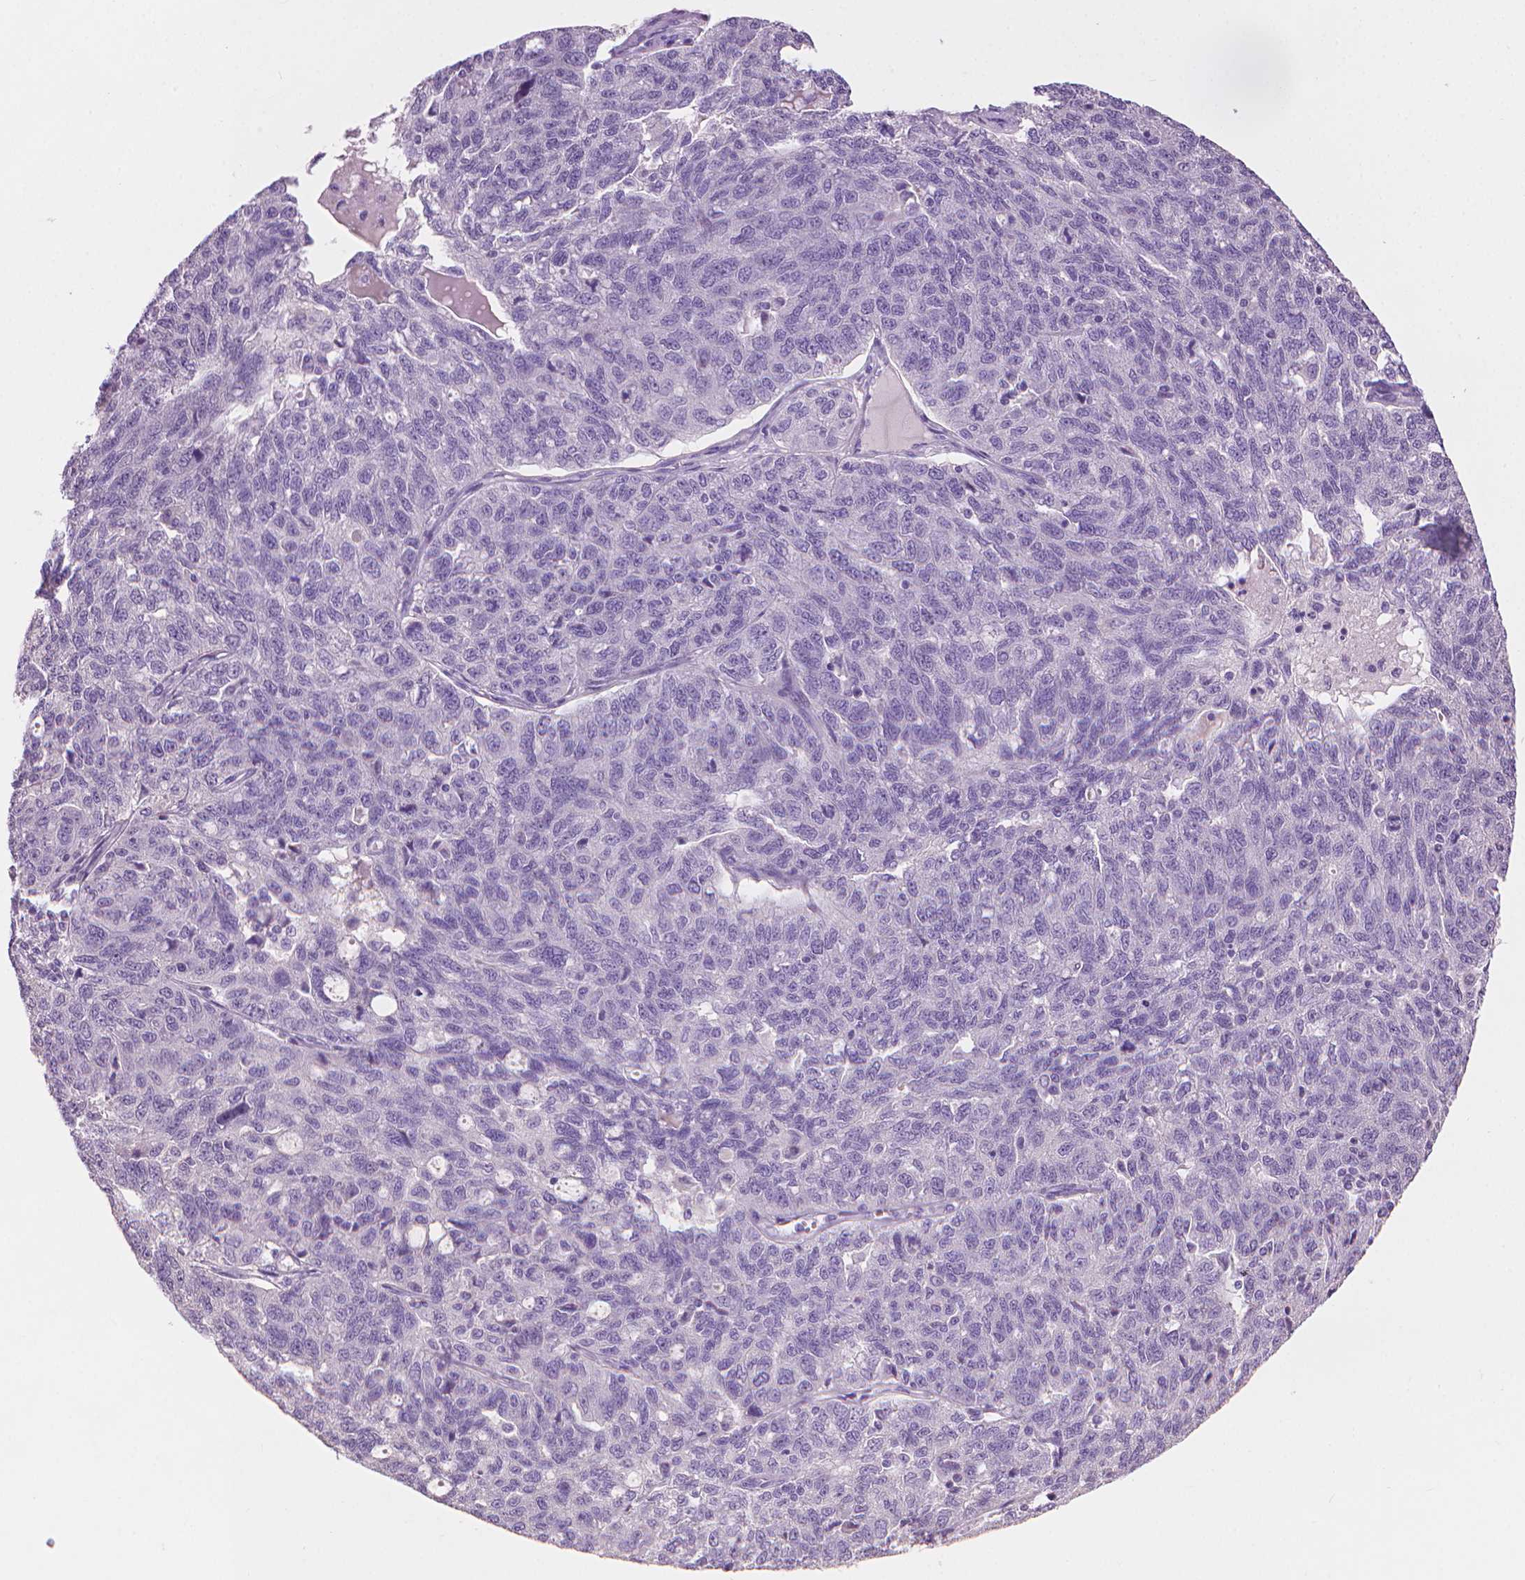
{"staining": {"intensity": "negative", "quantity": "none", "location": "none"}, "tissue": "ovarian cancer", "cell_type": "Tumor cells", "image_type": "cancer", "snomed": [{"axis": "morphology", "description": "Cystadenocarcinoma, serous, NOS"}, {"axis": "topography", "description": "Ovary"}], "caption": "IHC photomicrograph of neoplastic tissue: serous cystadenocarcinoma (ovarian) stained with DAB demonstrates no significant protein staining in tumor cells.", "gene": "MLANA", "patient": {"sex": "female", "age": 71}}